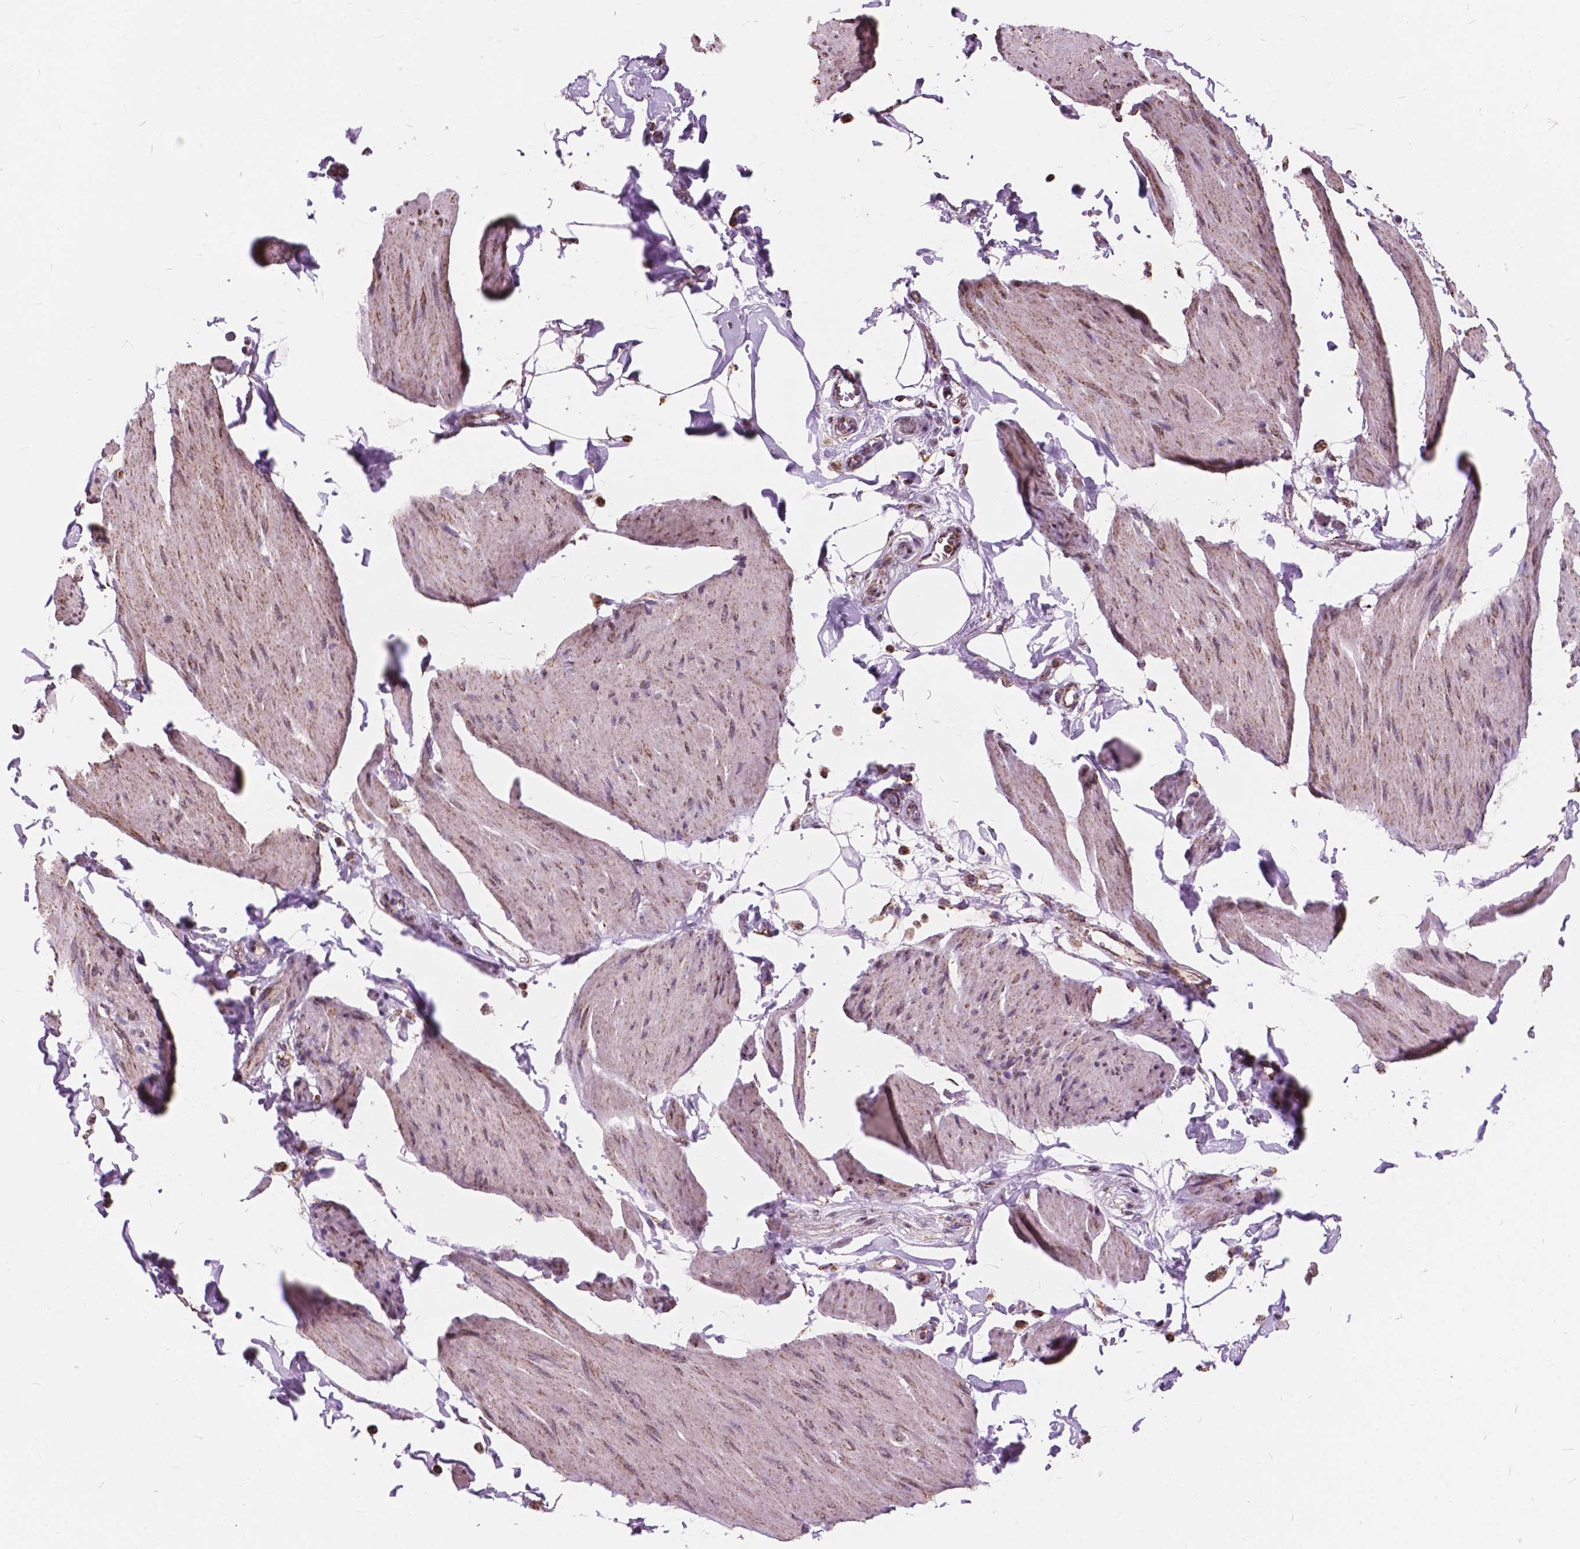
{"staining": {"intensity": "moderate", "quantity": "25%-75%", "location": "cytoplasmic/membranous"}, "tissue": "smooth muscle", "cell_type": "Smooth muscle cells", "image_type": "normal", "snomed": [{"axis": "morphology", "description": "Normal tissue, NOS"}, {"axis": "topography", "description": "Adipose tissue"}, {"axis": "topography", "description": "Smooth muscle"}, {"axis": "topography", "description": "Peripheral nerve tissue"}], "caption": "Moderate cytoplasmic/membranous protein expression is identified in approximately 25%-75% of smooth muscle cells in smooth muscle. Using DAB (brown) and hematoxylin (blue) stains, captured at high magnification using brightfield microscopy.", "gene": "SCOC", "patient": {"sex": "male", "age": 83}}